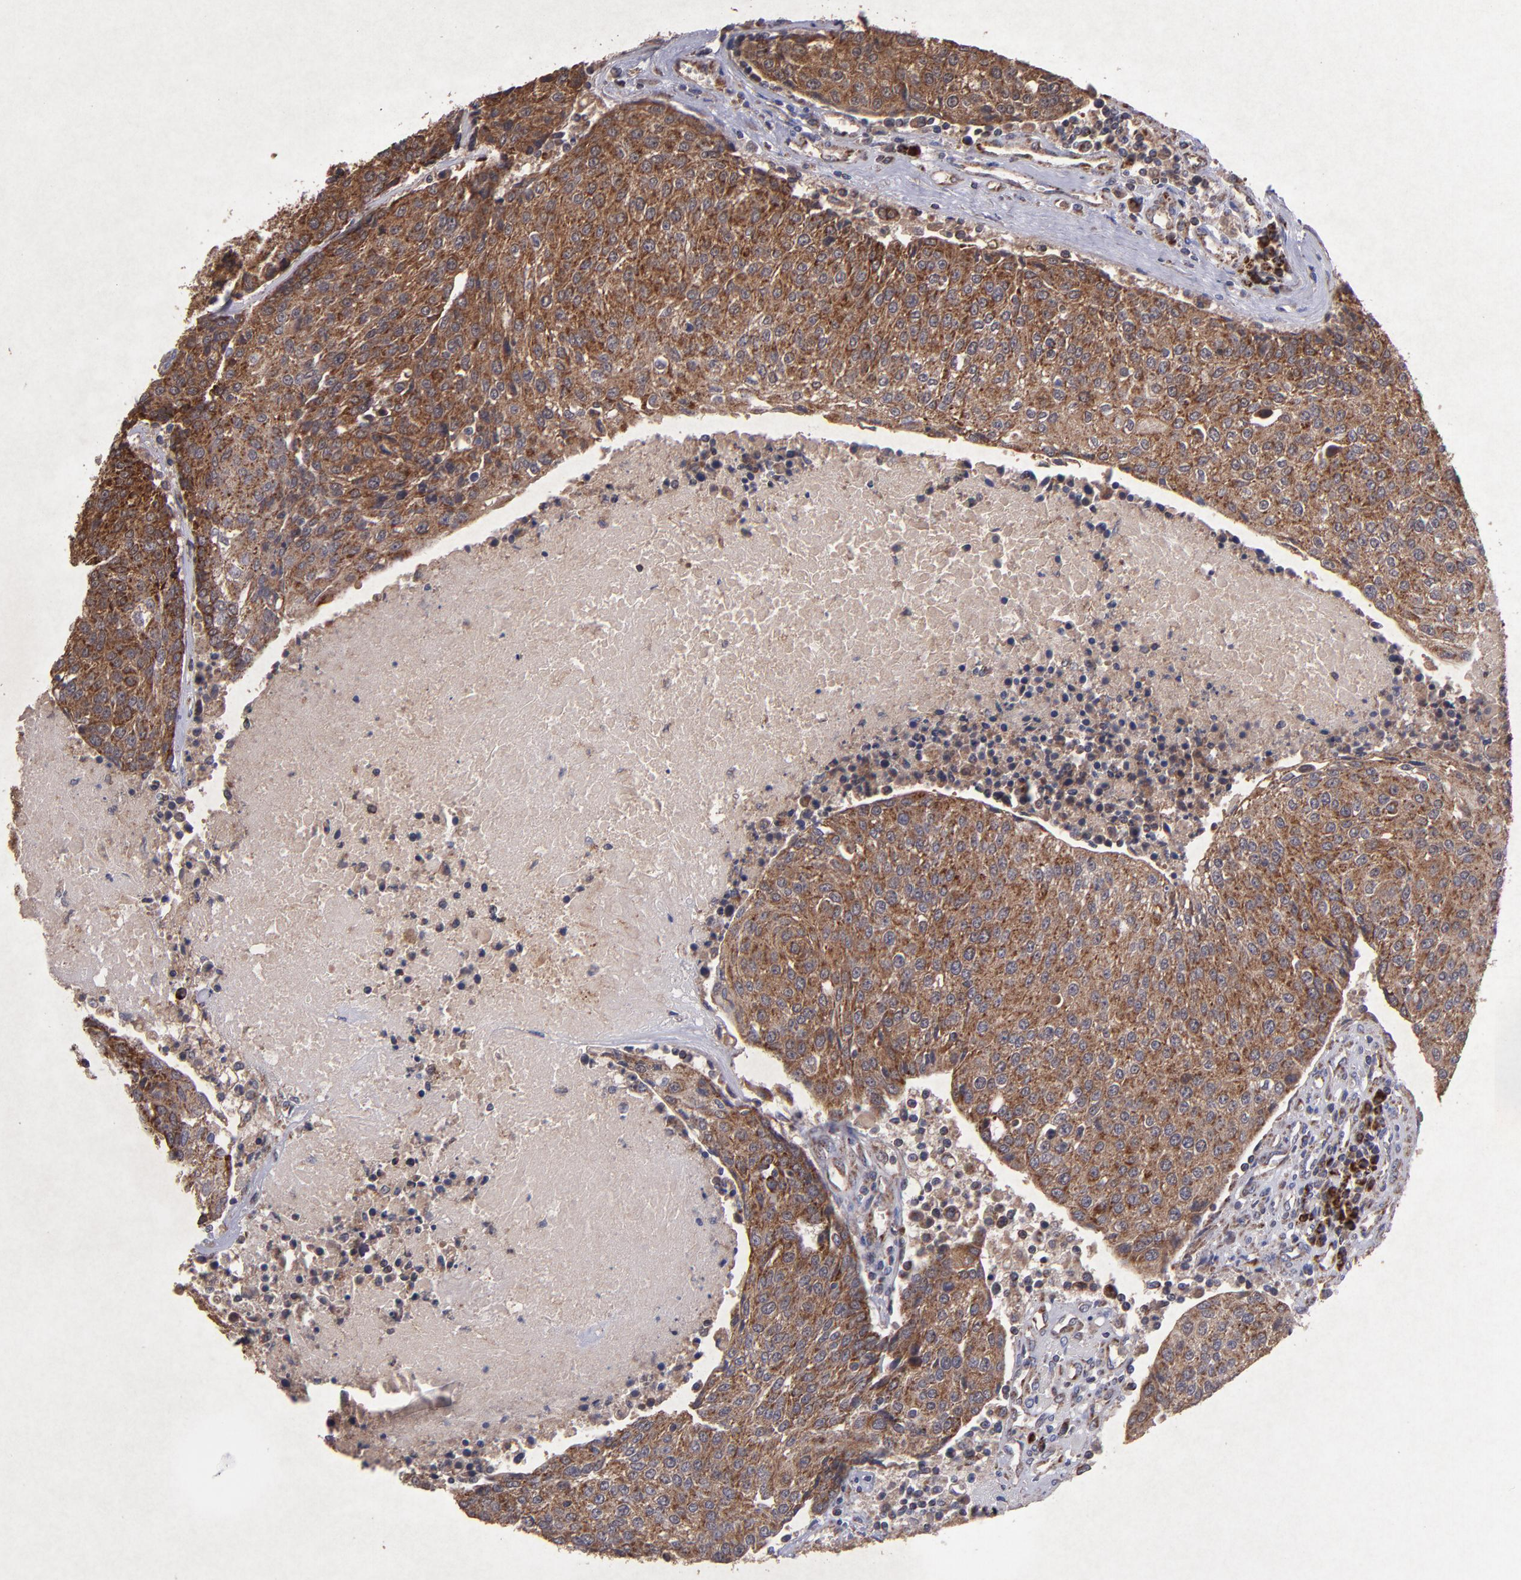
{"staining": {"intensity": "strong", "quantity": ">75%", "location": "cytoplasmic/membranous"}, "tissue": "urothelial cancer", "cell_type": "Tumor cells", "image_type": "cancer", "snomed": [{"axis": "morphology", "description": "Urothelial carcinoma, High grade"}, {"axis": "topography", "description": "Urinary bladder"}], "caption": "IHC micrograph of neoplastic tissue: human urothelial carcinoma (high-grade) stained using immunohistochemistry (IHC) shows high levels of strong protein expression localized specifically in the cytoplasmic/membranous of tumor cells, appearing as a cytoplasmic/membranous brown color.", "gene": "TIMM9", "patient": {"sex": "female", "age": 85}}